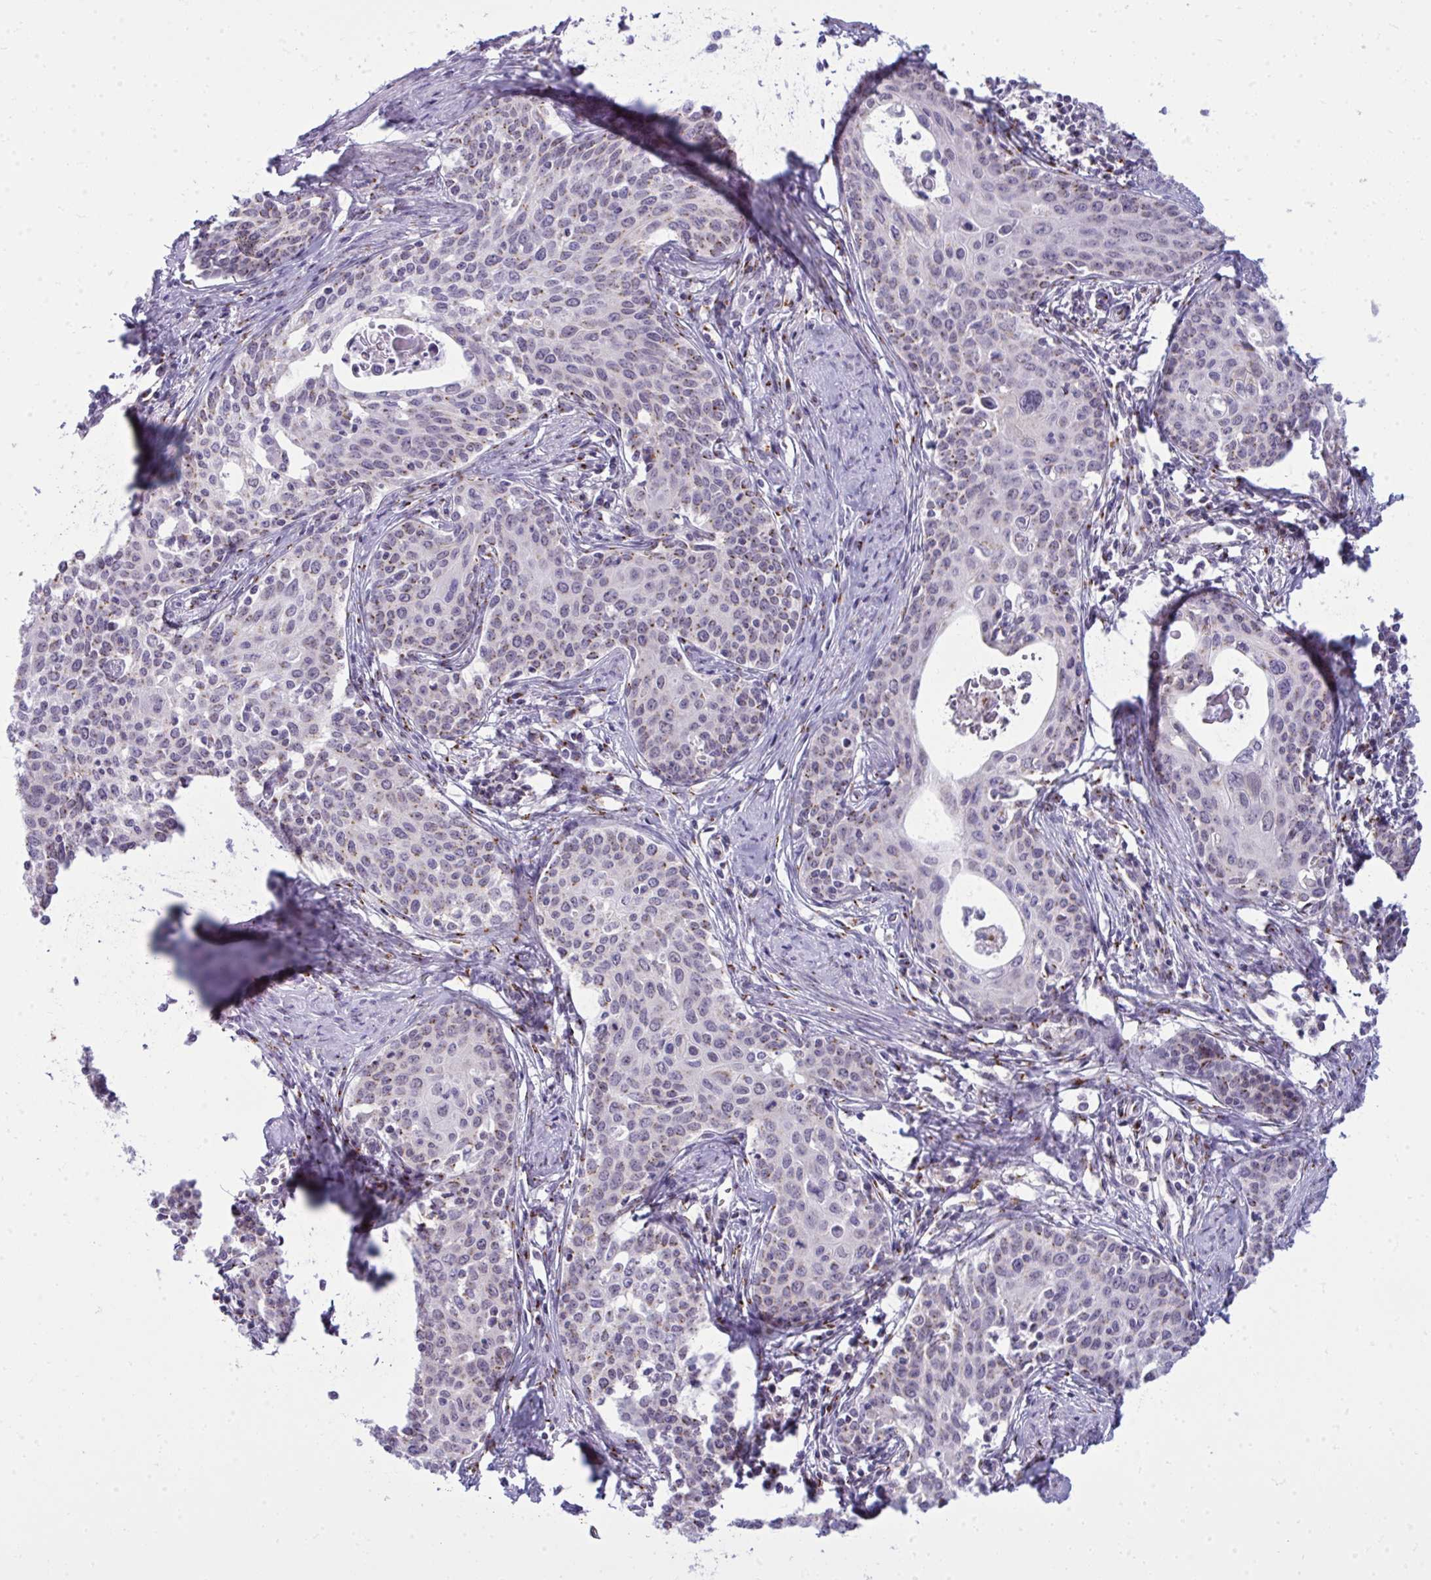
{"staining": {"intensity": "weak", "quantity": "<25%", "location": "cytoplasmic/membranous"}, "tissue": "cervical cancer", "cell_type": "Tumor cells", "image_type": "cancer", "snomed": [{"axis": "morphology", "description": "Squamous cell carcinoma, NOS"}, {"axis": "morphology", "description": "Adenocarcinoma, NOS"}, {"axis": "topography", "description": "Cervix"}], "caption": "Photomicrograph shows no significant protein expression in tumor cells of adenocarcinoma (cervical).", "gene": "DTX4", "patient": {"sex": "female", "age": 52}}